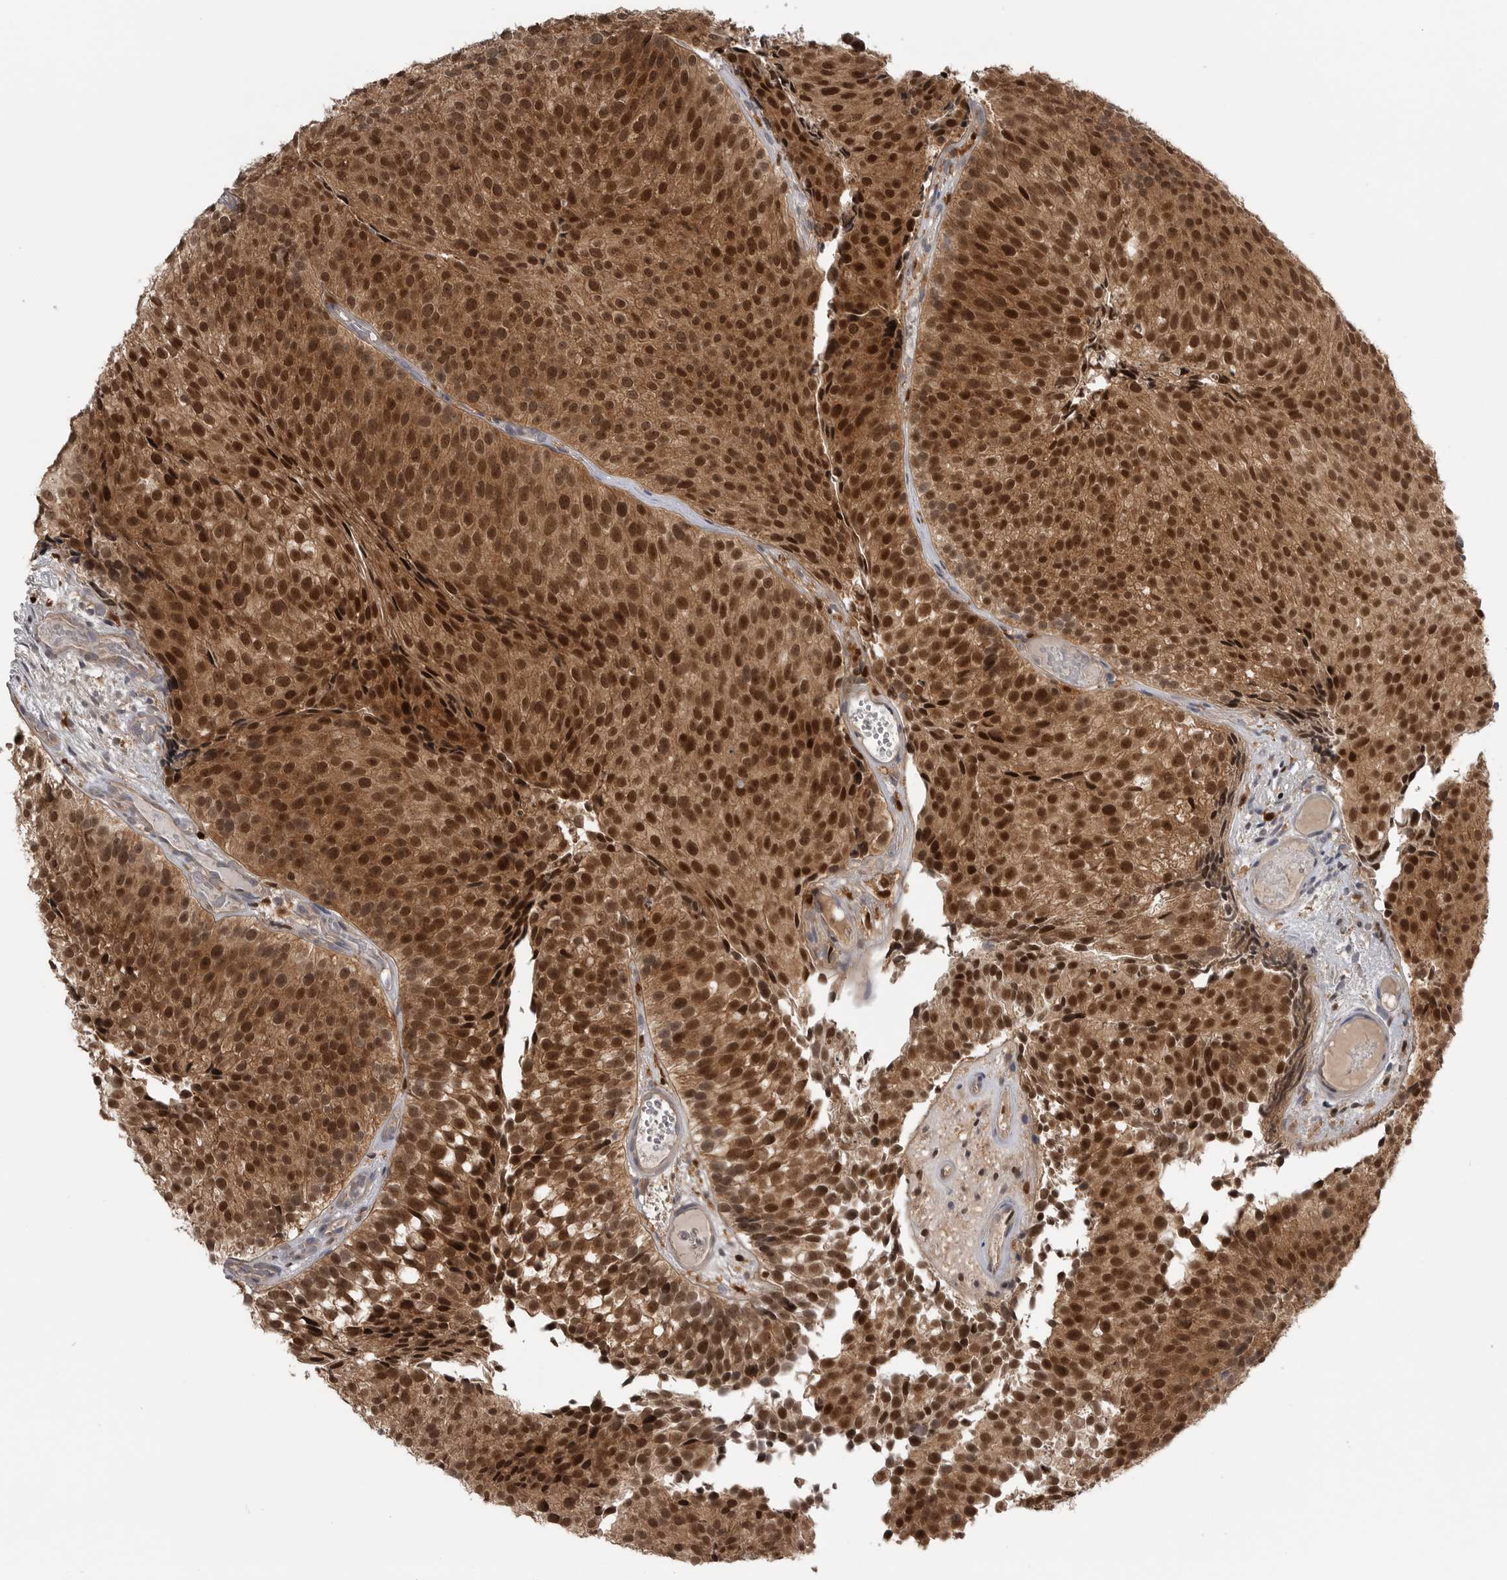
{"staining": {"intensity": "strong", "quantity": ">75%", "location": "cytoplasmic/membranous,nuclear"}, "tissue": "urothelial cancer", "cell_type": "Tumor cells", "image_type": "cancer", "snomed": [{"axis": "morphology", "description": "Urothelial carcinoma, Low grade"}, {"axis": "topography", "description": "Urinary bladder"}], "caption": "A high amount of strong cytoplasmic/membranous and nuclear expression is appreciated in about >75% of tumor cells in urothelial cancer tissue.", "gene": "MAPK13", "patient": {"sex": "male", "age": 86}}